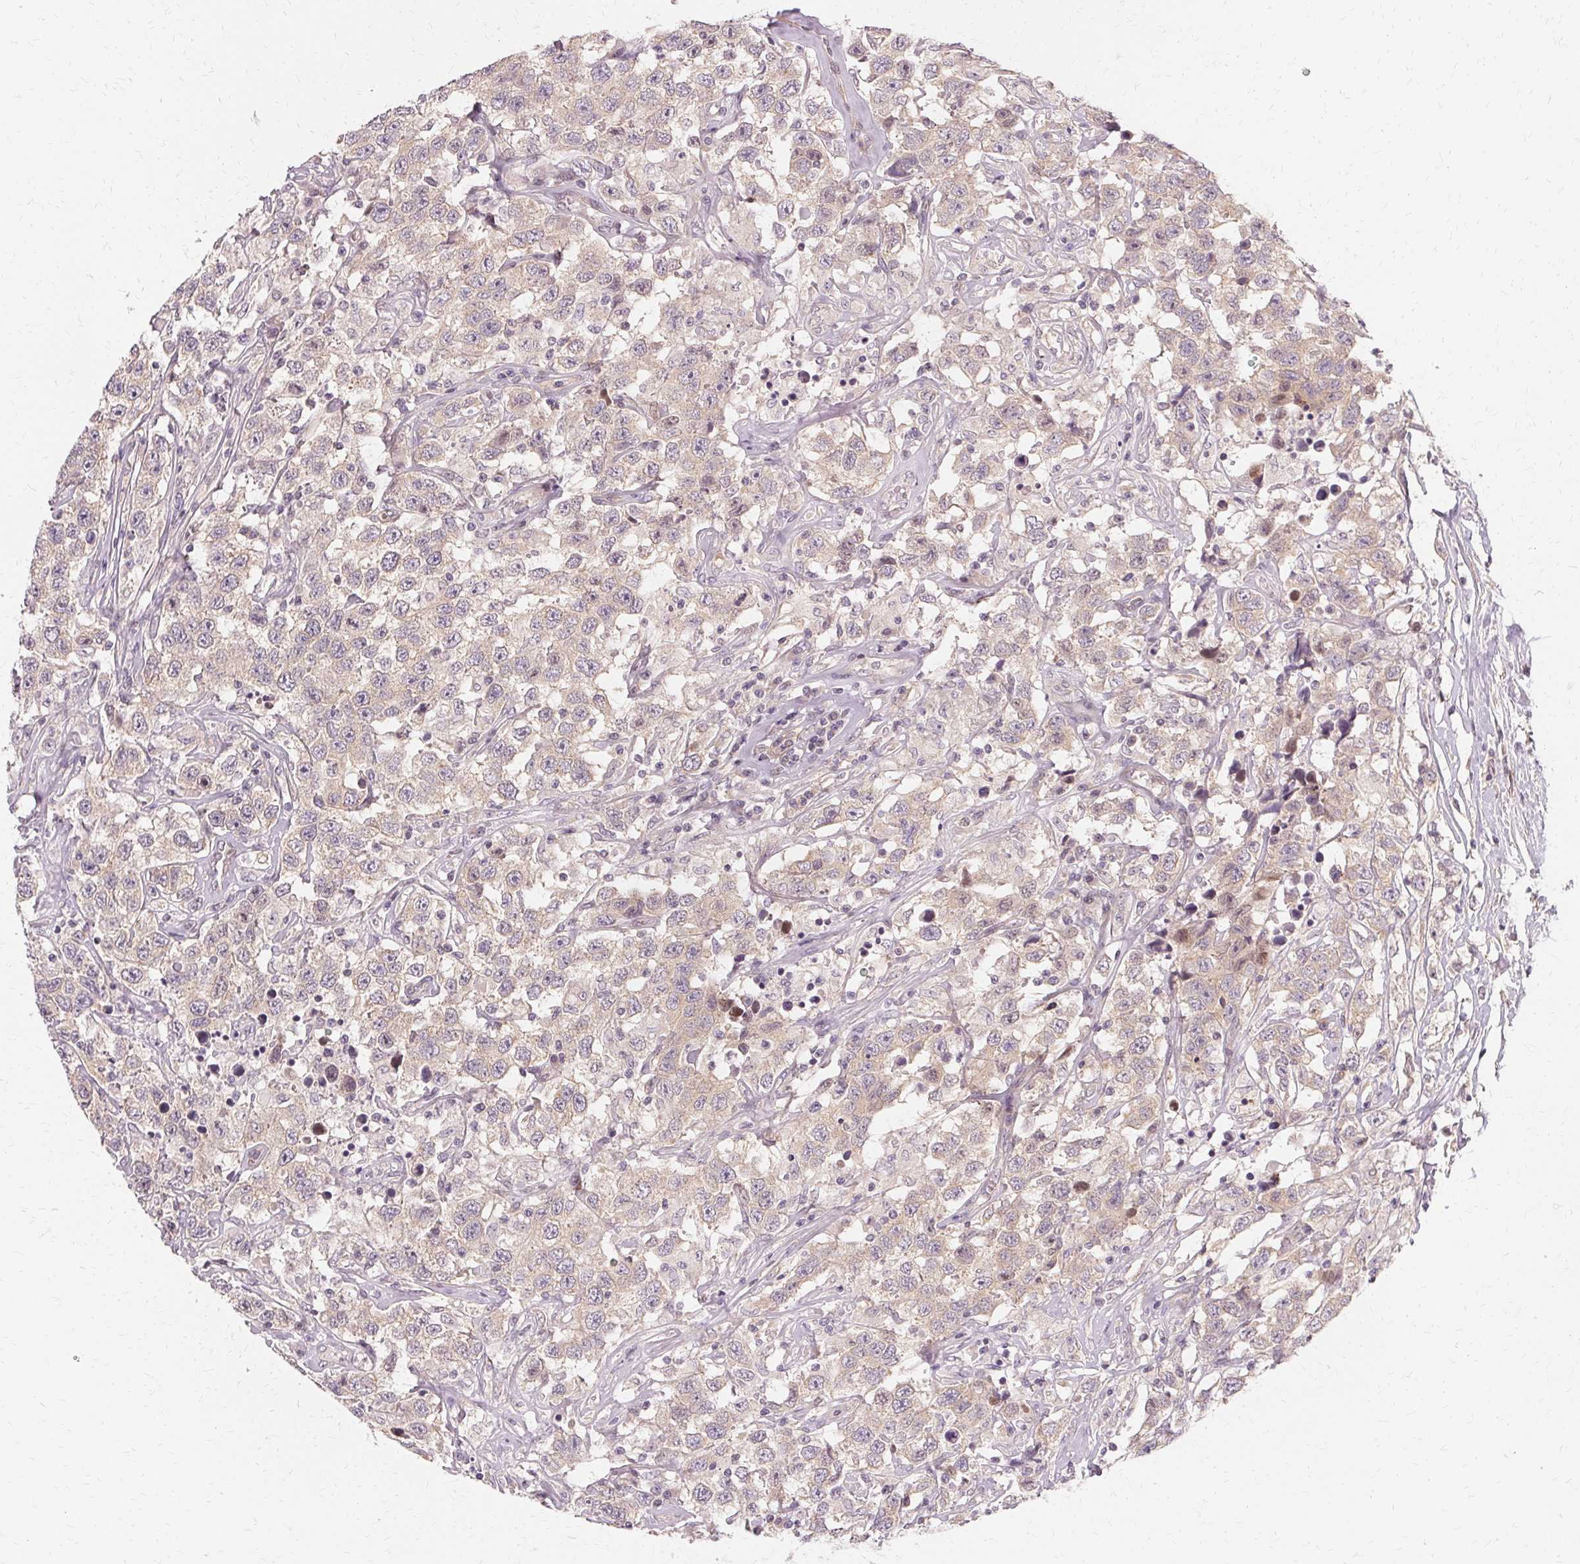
{"staining": {"intensity": "negative", "quantity": "none", "location": "none"}, "tissue": "testis cancer", "cell_type": "Tumor cells", "image_type": "cancer", "snomed": [{"axis": "morphology", "description": "Seminoma, NOS"}, {"axis": "topography", "description": "Testis"}], "caption": "DAB (3,3'-diaminobenzidine) immunohistochemical staining of testis seminoma reveals no significant positivity in tumor cells. (Immunohistochemistry, brightfield microscopy, high magnification).", "gene": "USP8", "patient": {"sex": "male", "age": 41}}